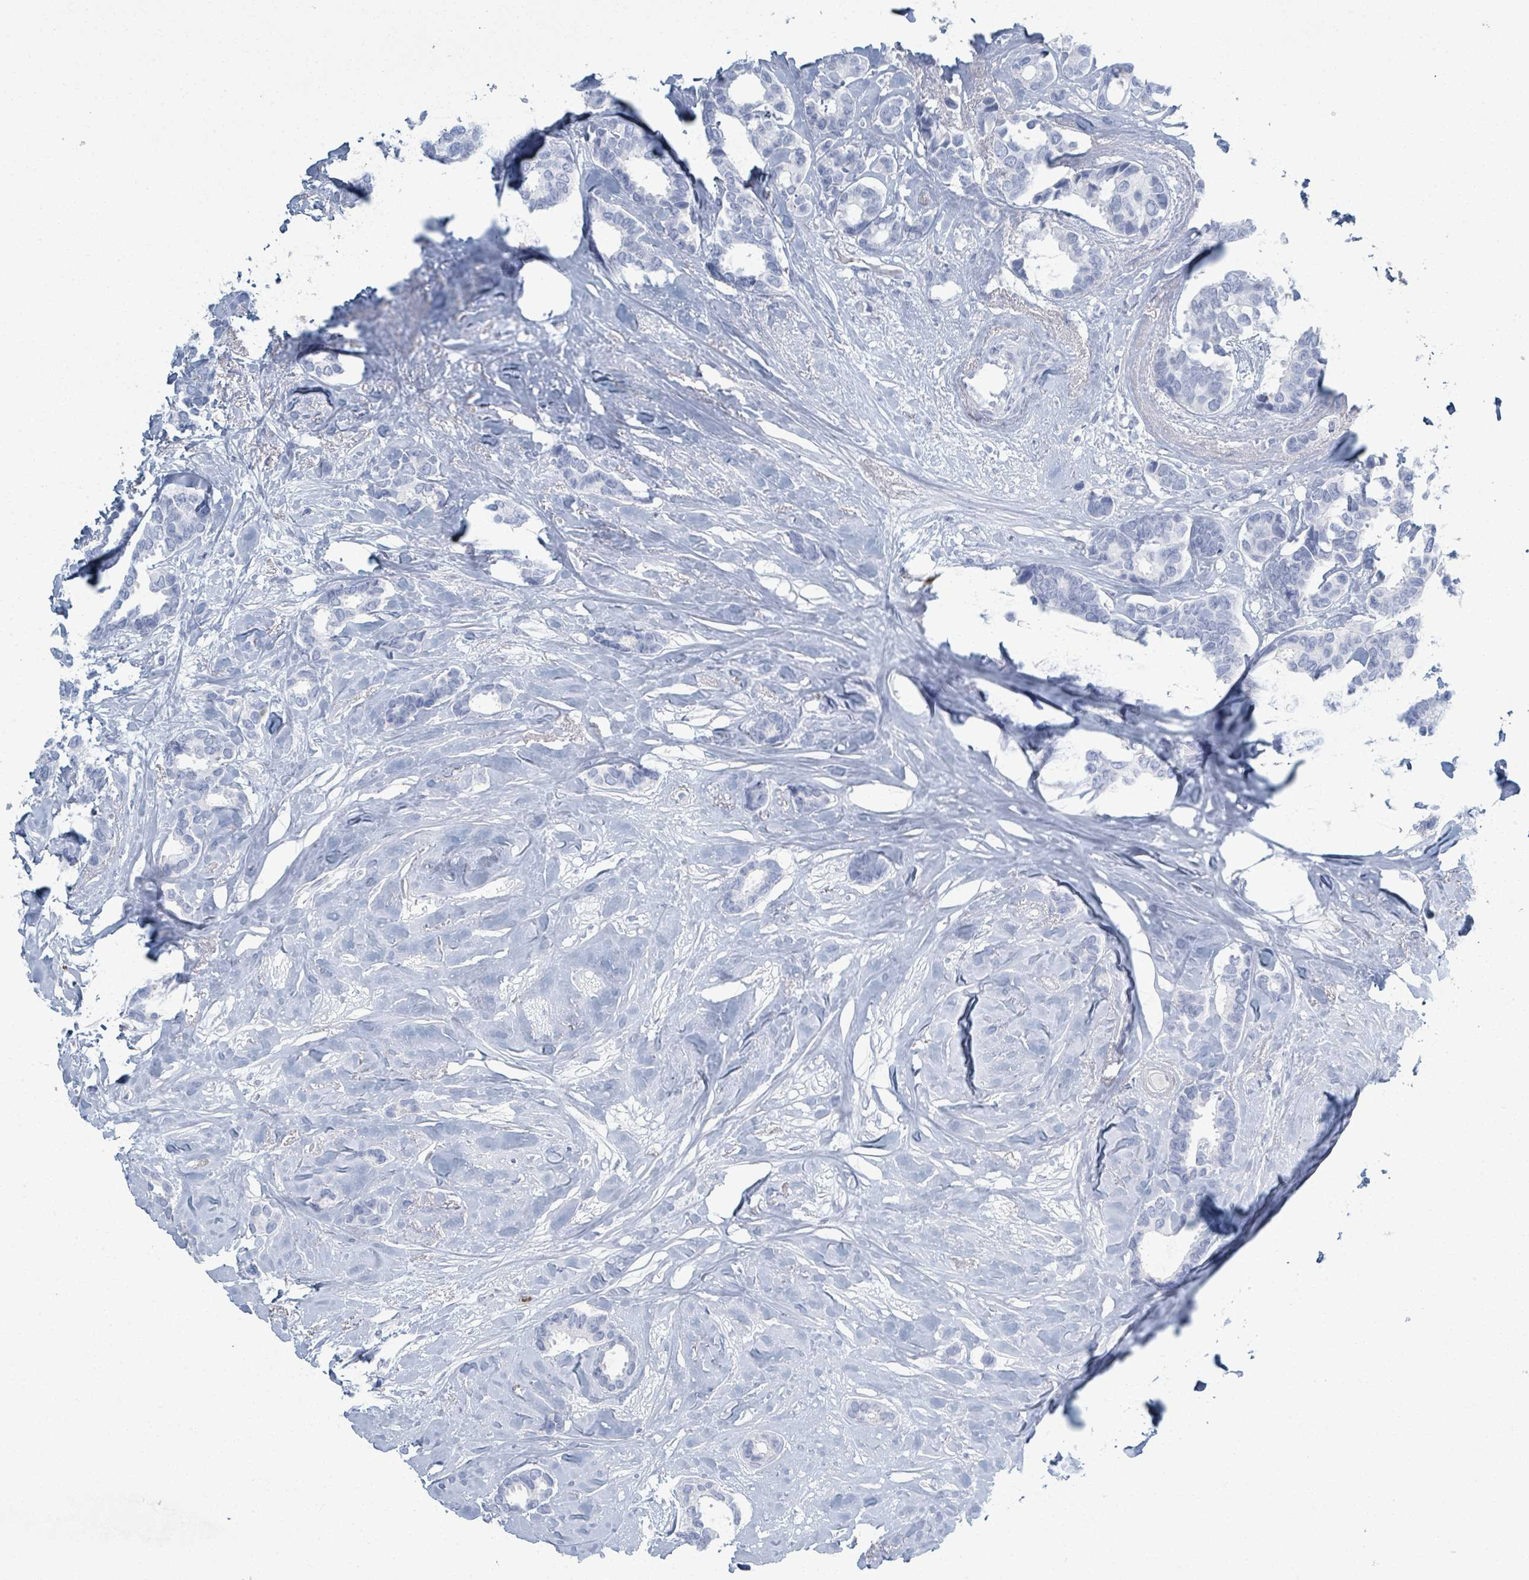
{"staining": {"intensity": "negative", "quantity": "none", "location": "none"}, "tissue": "breast cancer", "cell_type": "Tumor cells", "image_type": "cancer", "snomed": [{"axis": "morphology", "description": "Duct carcinoma"}, {"axis": "topography", "description": "Breast"}], "caption": "Immunohistochemistry image of breast cancer (invasive ductal carcinoma) stained for a protein (brown), which displays no staining in tumor cells.", "gene": "DEFA4", "patient": {"sex": "female", "age": 87}}